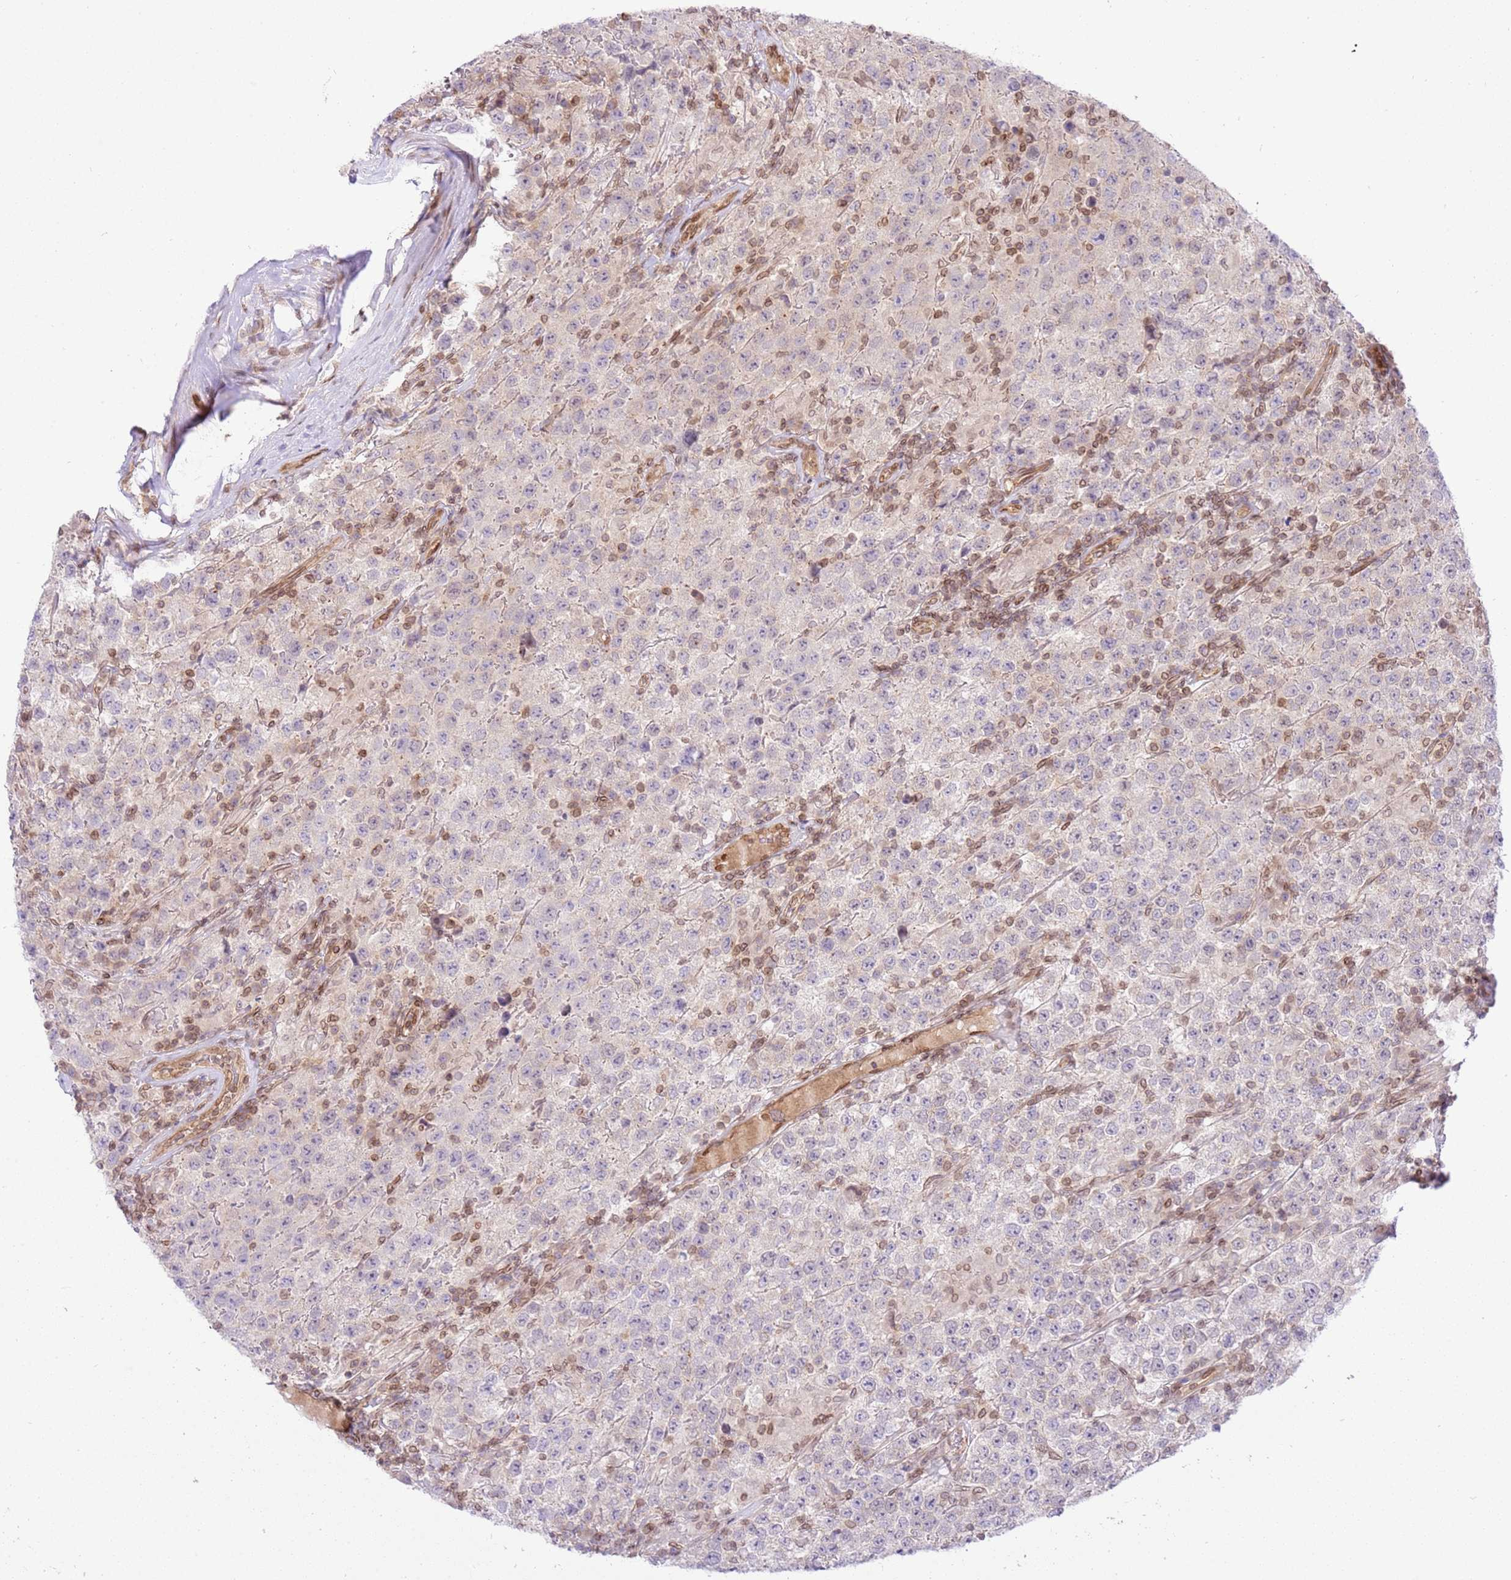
{"staining": {"intensity": "negative", "quantity": "none", "location": "none"}, "tissue": "testis cancer", "cell_type": "Tumor cells", "image_type": "cancer", "snomed": [{"axis": "morphology", "description": "Seminoma, NOS"}, {"axis": "morphology", "description": "Carcinoma, Embryonal, NOS"}, {"axis": "topography", "description": "Testis"}], "caption": "Immunohistochemistry (IHC) of testis cancer (embryonal carcinoma) displays no expression in tumor cells.", "gene": "TRIM37", "patient": {"sex": "male", "age": 41}}